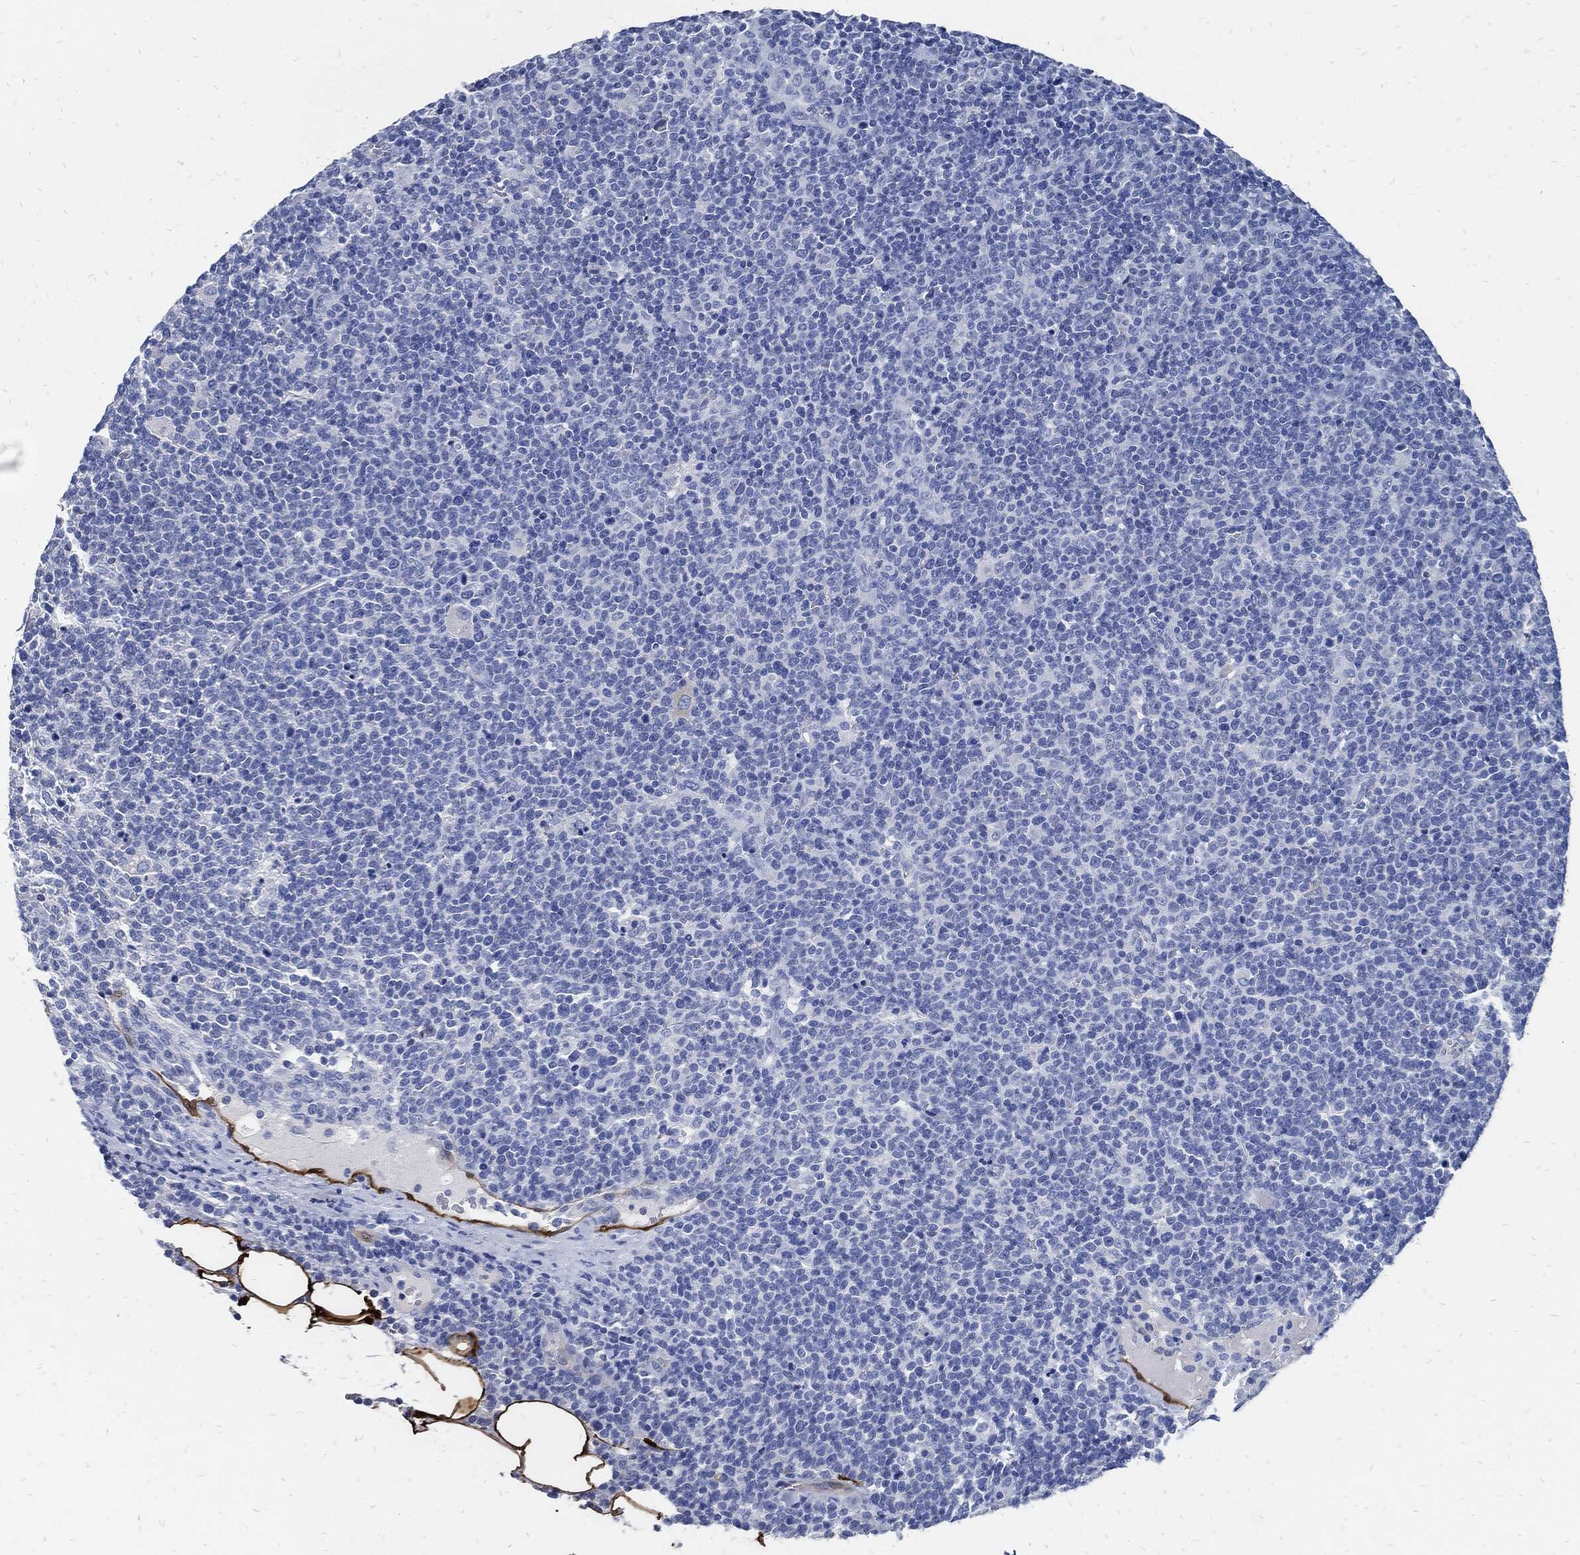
{"staining": {"intensity": "negative", "quantity": "none", "location": "none"}, "tissue": "lymphoma", "cell_type": "Tumor cells", "image_type": "cancer", "snomed": [{"axis": "morphology", "description": "Malignant lymphoma, non-Hodgkin's type, High grade"}, {"axis": "topography", "description": "Lymph node"}], "caption": "This photomicrograph is of lymphoma stained with immunohistochemistry to label a protein in brown with the nuclei are counter-stained blue. There is no staining in tumor cells.", "gene": "FABP4", "patient": {"sex": "male", "age": 61}}